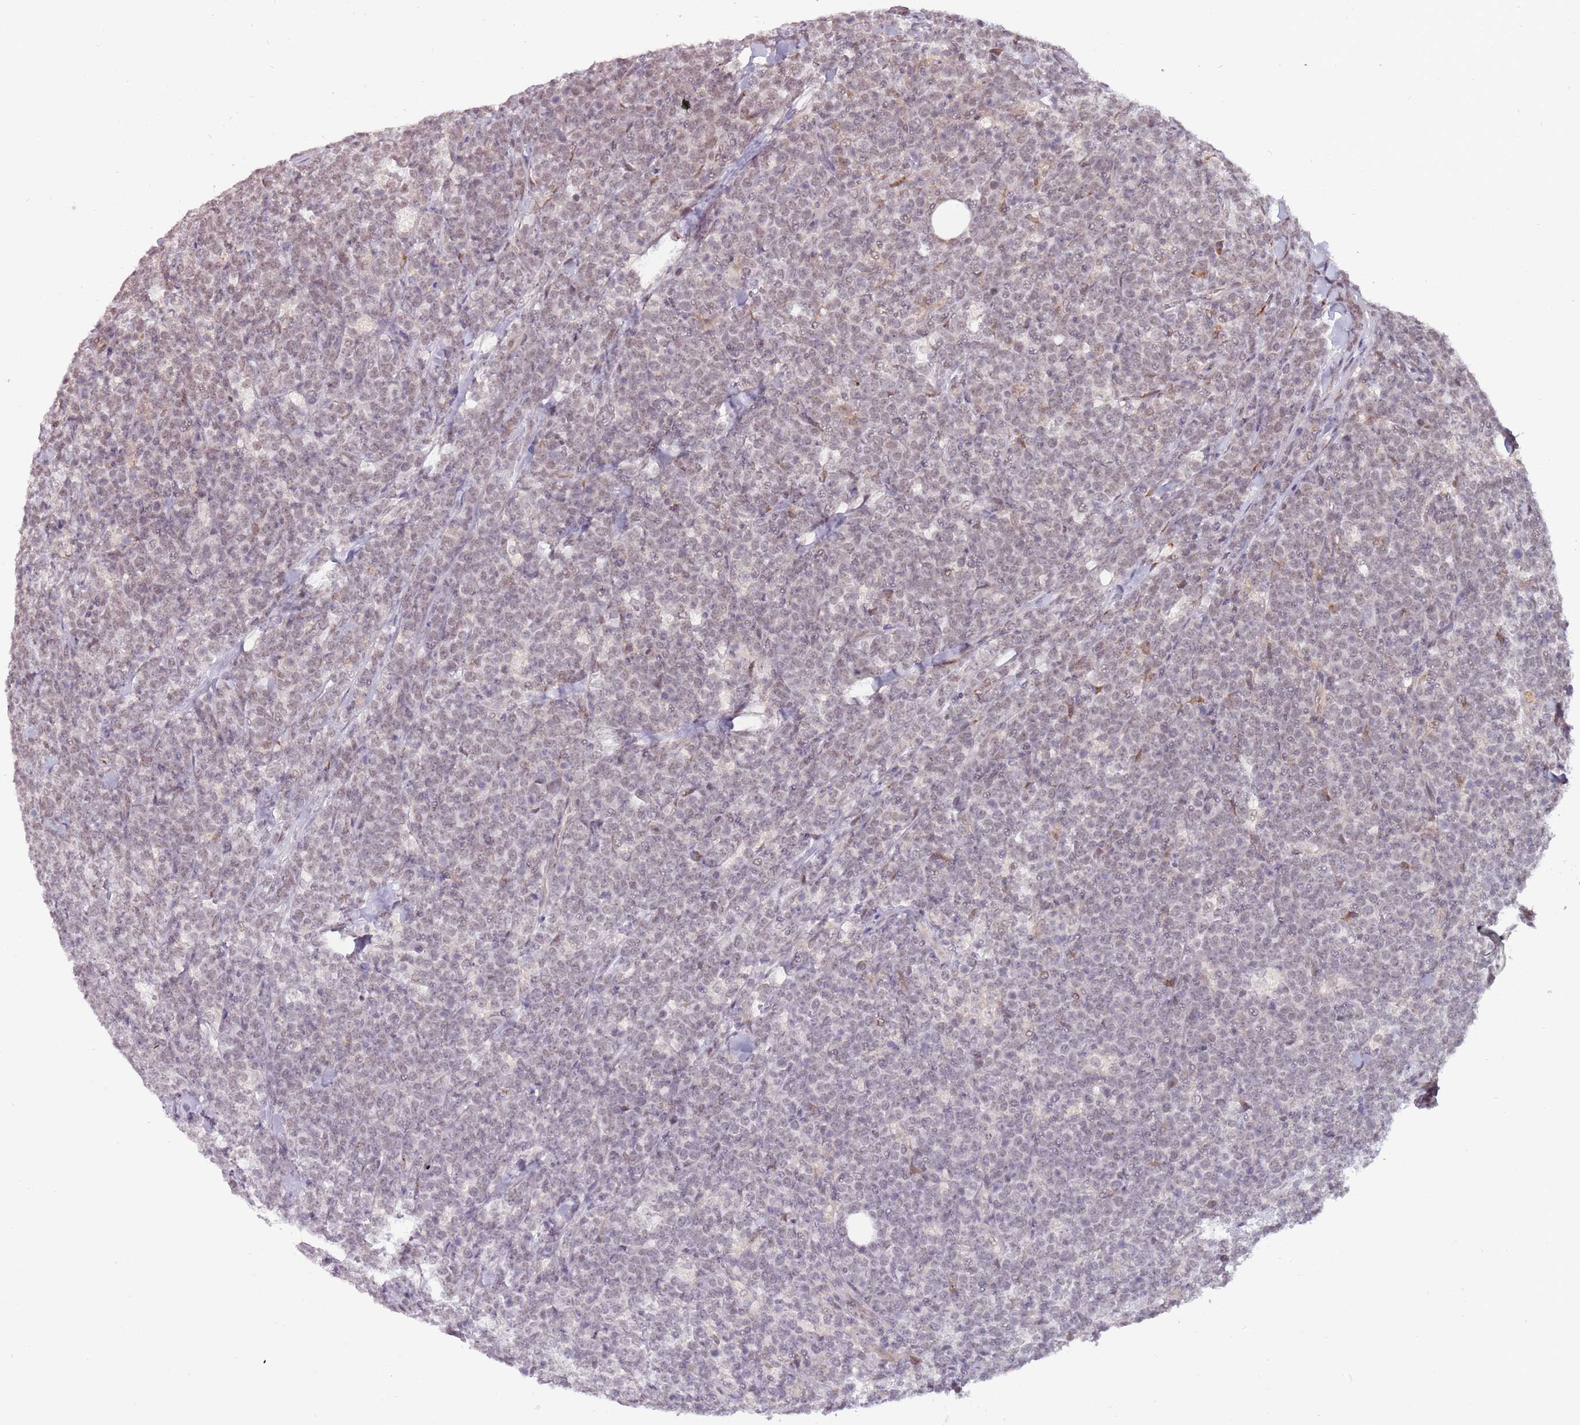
{"staining": {"intensity": "weak", "quantity": "<25%", "location": "nuclear"}, "tissue": "lymphoma", "cell_type": "Tumor cells", "image_type": "cancer", "snomed": [{"axis": "morphology", "description": "Malignant lymphoma, non-Hodgkin's type, High grade"}, {"axis": "topography", "description": "Small intestine"}], "caption": "High magnification brightfield microscopy of lymphoma stained with DAB (brown) and counterstained with hematoxylin (blue): tumor cells show no significant expression.", "gene": "BARD1", "patient": {"sex": "male", "age": 8}}